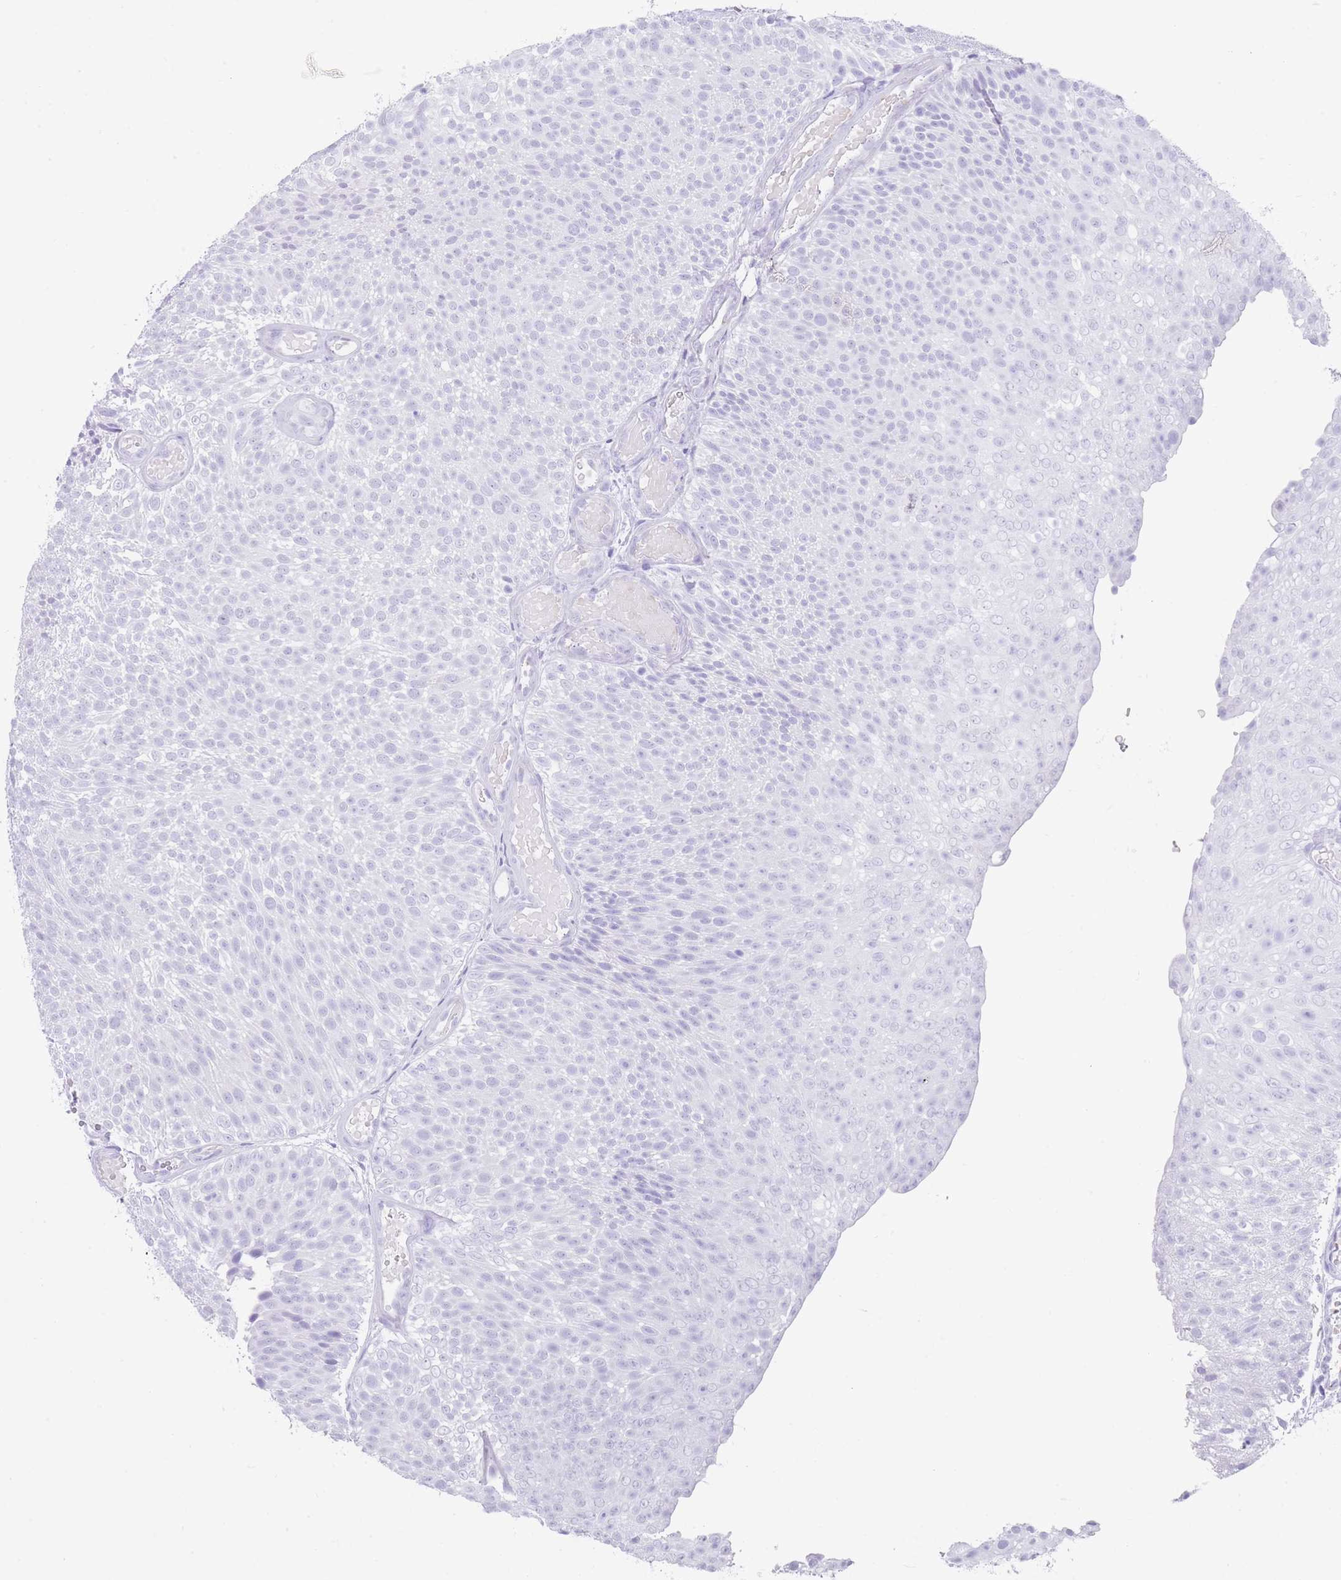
{"staining": {"intensity": "negative", "quantity": "none", "location": "none"}, "tissue": "urothelial cancer", "cell_type": "Tumor cells", "image_type": "cancer", "snomed": [{"axis": "morphology", "description": "Urothelial carcinoma, Low grade"}, {"axis": "topography", "description": "Urinary bladder"}], "caption": "This photomicrograph is of urothelial carcinoma (low-grade) stained with IHC to label a protein in brown with the nuclei are counter-stained blue. There is no staining in tumor cells.", "gene": "ELOA2", "patient": {"sex": "male", "age": 78}}